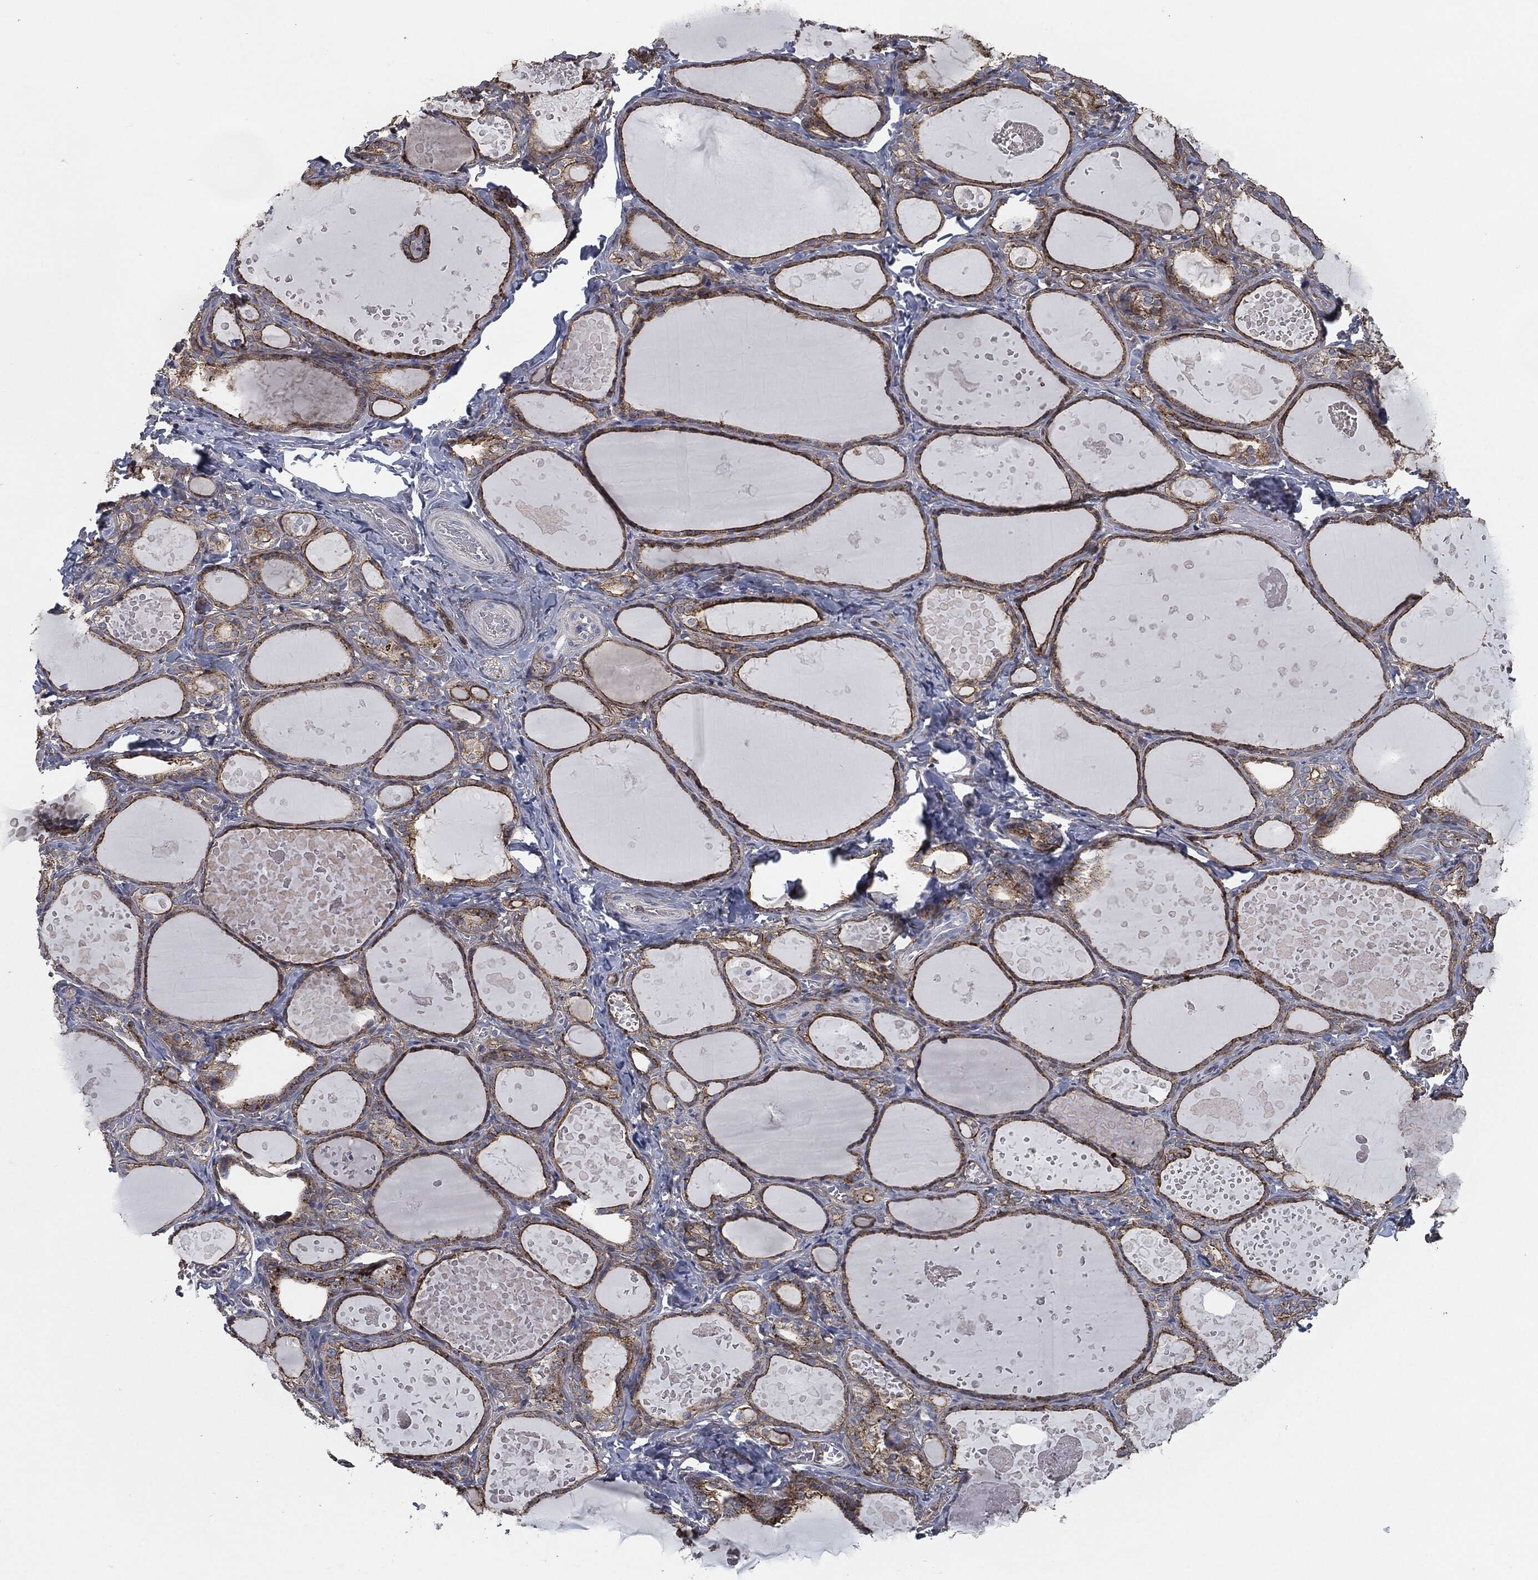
{"staining": {"intensity": "moderate", "quantity": "25%-75%", "location": "cytoplasmic/membranous"}, "tissue": "thyroid gland", "cell_type": "Glandular cells", "image_type": "normal", "snomed": [{"axis": "morphology", "description": "Normal tissue, NOS"}, {"axis": "topography", "description": "Thyroid gland"}], "caption": "Glandular cells display moderate cytoplasmic/membranous positivity in about 25%-75% of cells in normal thyroid gland.", "gene": "SVIL", "patient": {"sex": "female", "age": 56}}